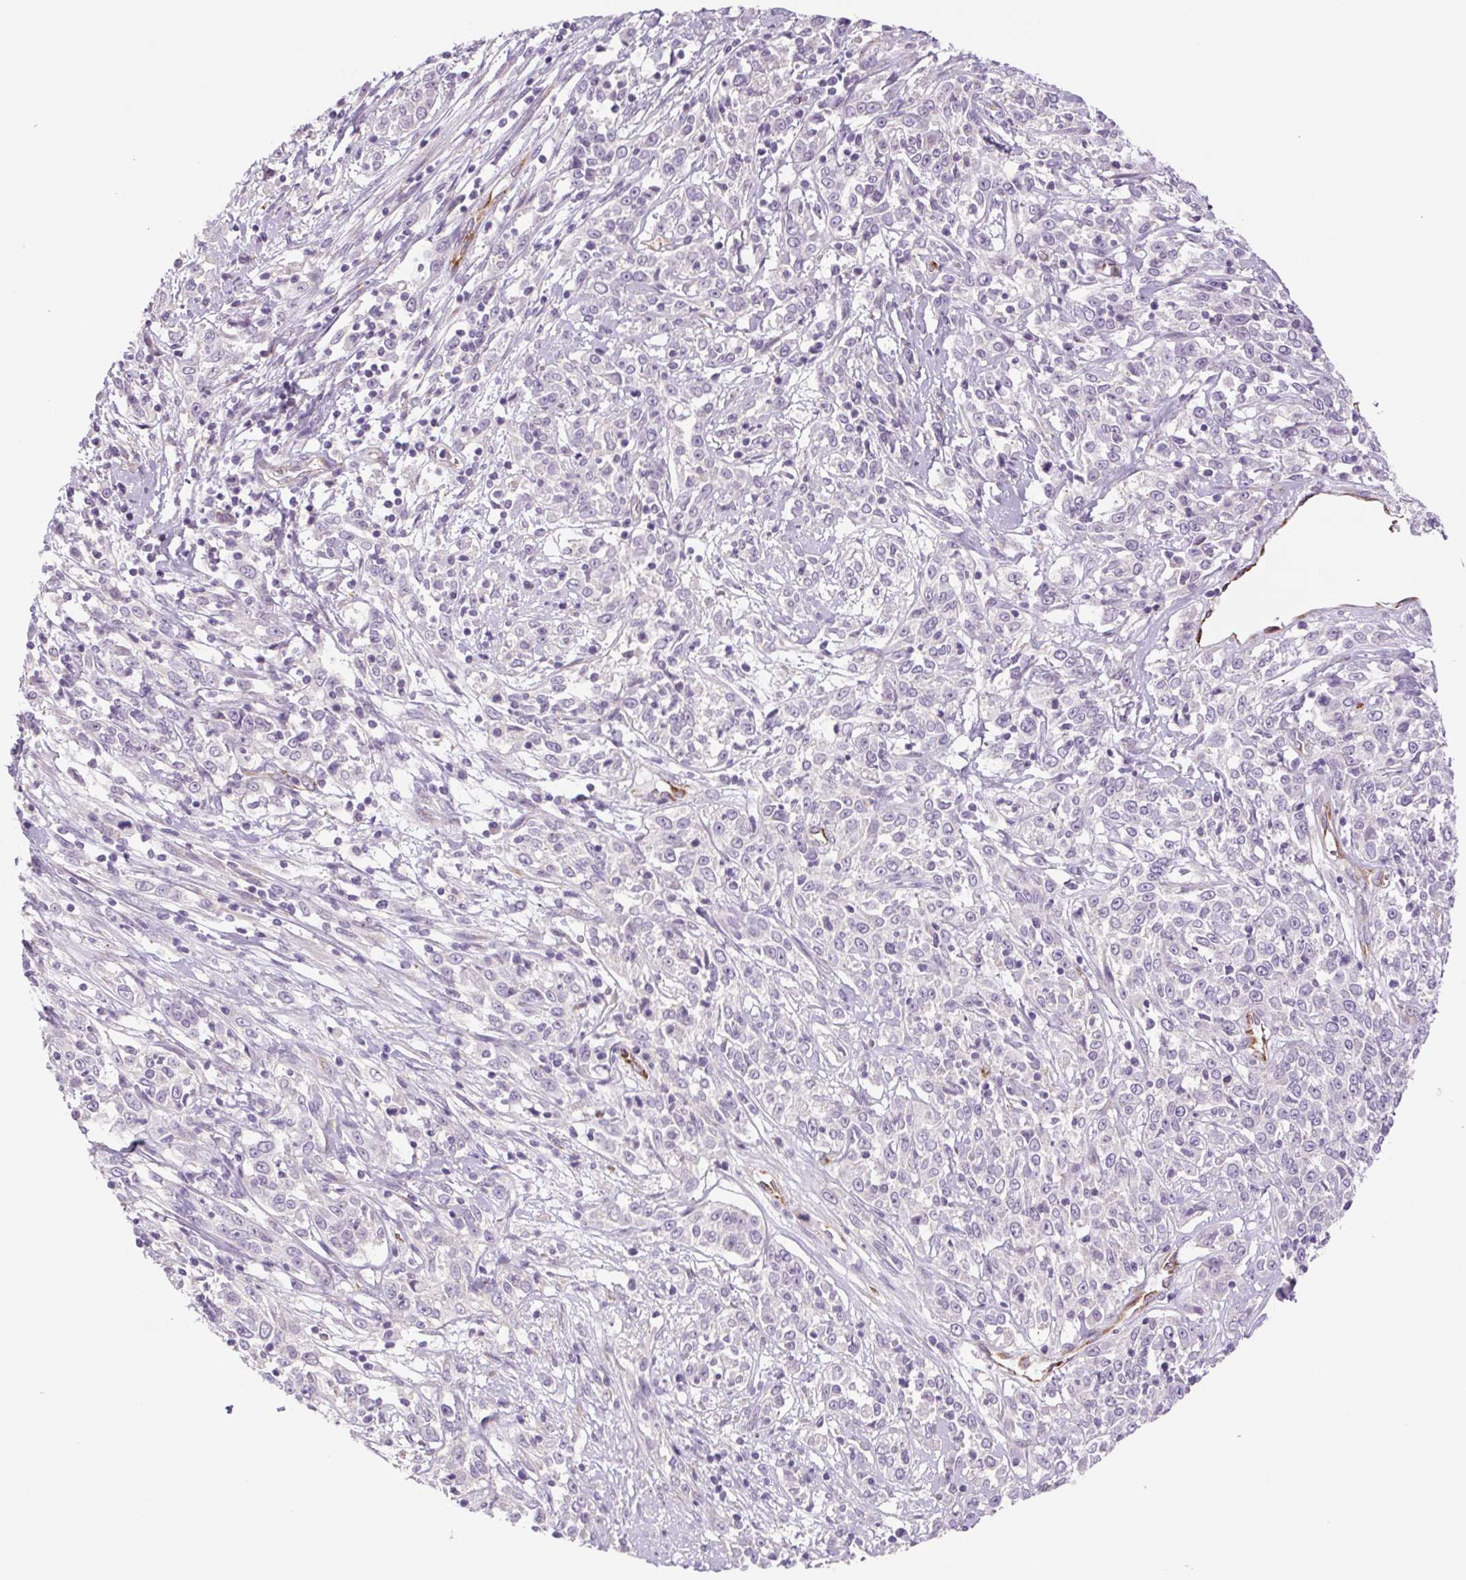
{"staining": {"intensity": "negative", "quantity": "none", "location": "none"}, "tissue": "cervical cancer", "cell_type": "Tumor cells", "image_type": "cancer", "snomed": [{"axis": "morphology", "description": "Adenocarcinoma, NOS"}, {"axis": "topography", "description": "Cervix"}], "caption": "The image exhibits no staining of tumor cells in adenocarcinoma (cervical).", "gene": "IGFL3", "patient": {"sex": "female", "age": 40}}